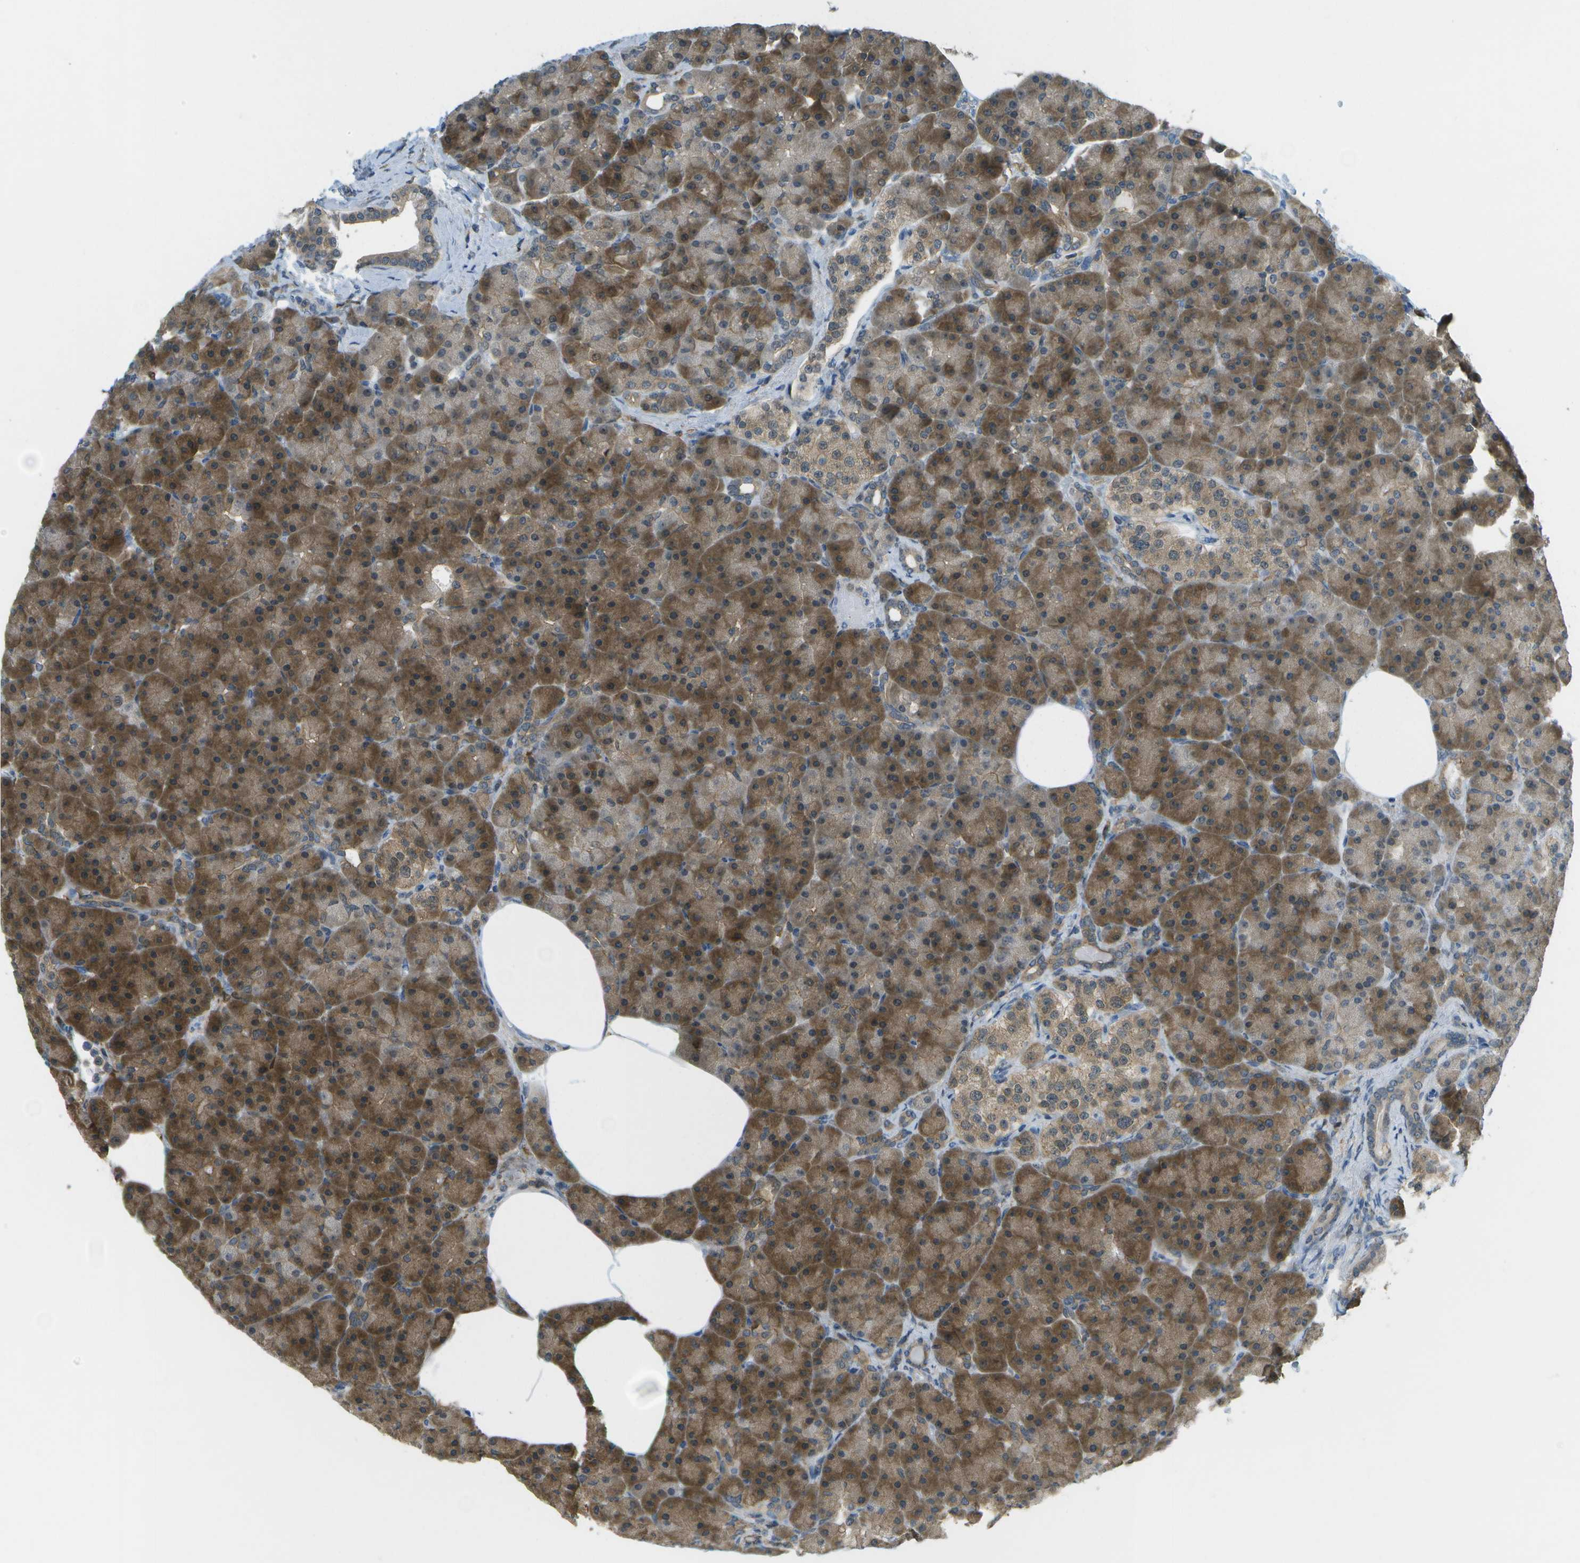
{"staining": {"intensity": "moderate", "quantity": ">75%", "location": "cytoplasmic/membranous"}, "tissue": "pancreas", "cell_type": "Exocrine glandular cells", "image_type": "normal", "snomed": [{"axis": "morphology", "description": "Normal tissue, NOS"}, {"axis": "topography", "description": "Pancreas"}], "caption": "Immunohistochemical staining of benign pancreas displays medium levels of moderate cytoplasmic/membranous staining in about >75% of exocrine glandular cells.", "gene": "CDH23", "patient": {"sex": "female", "age": 70}}